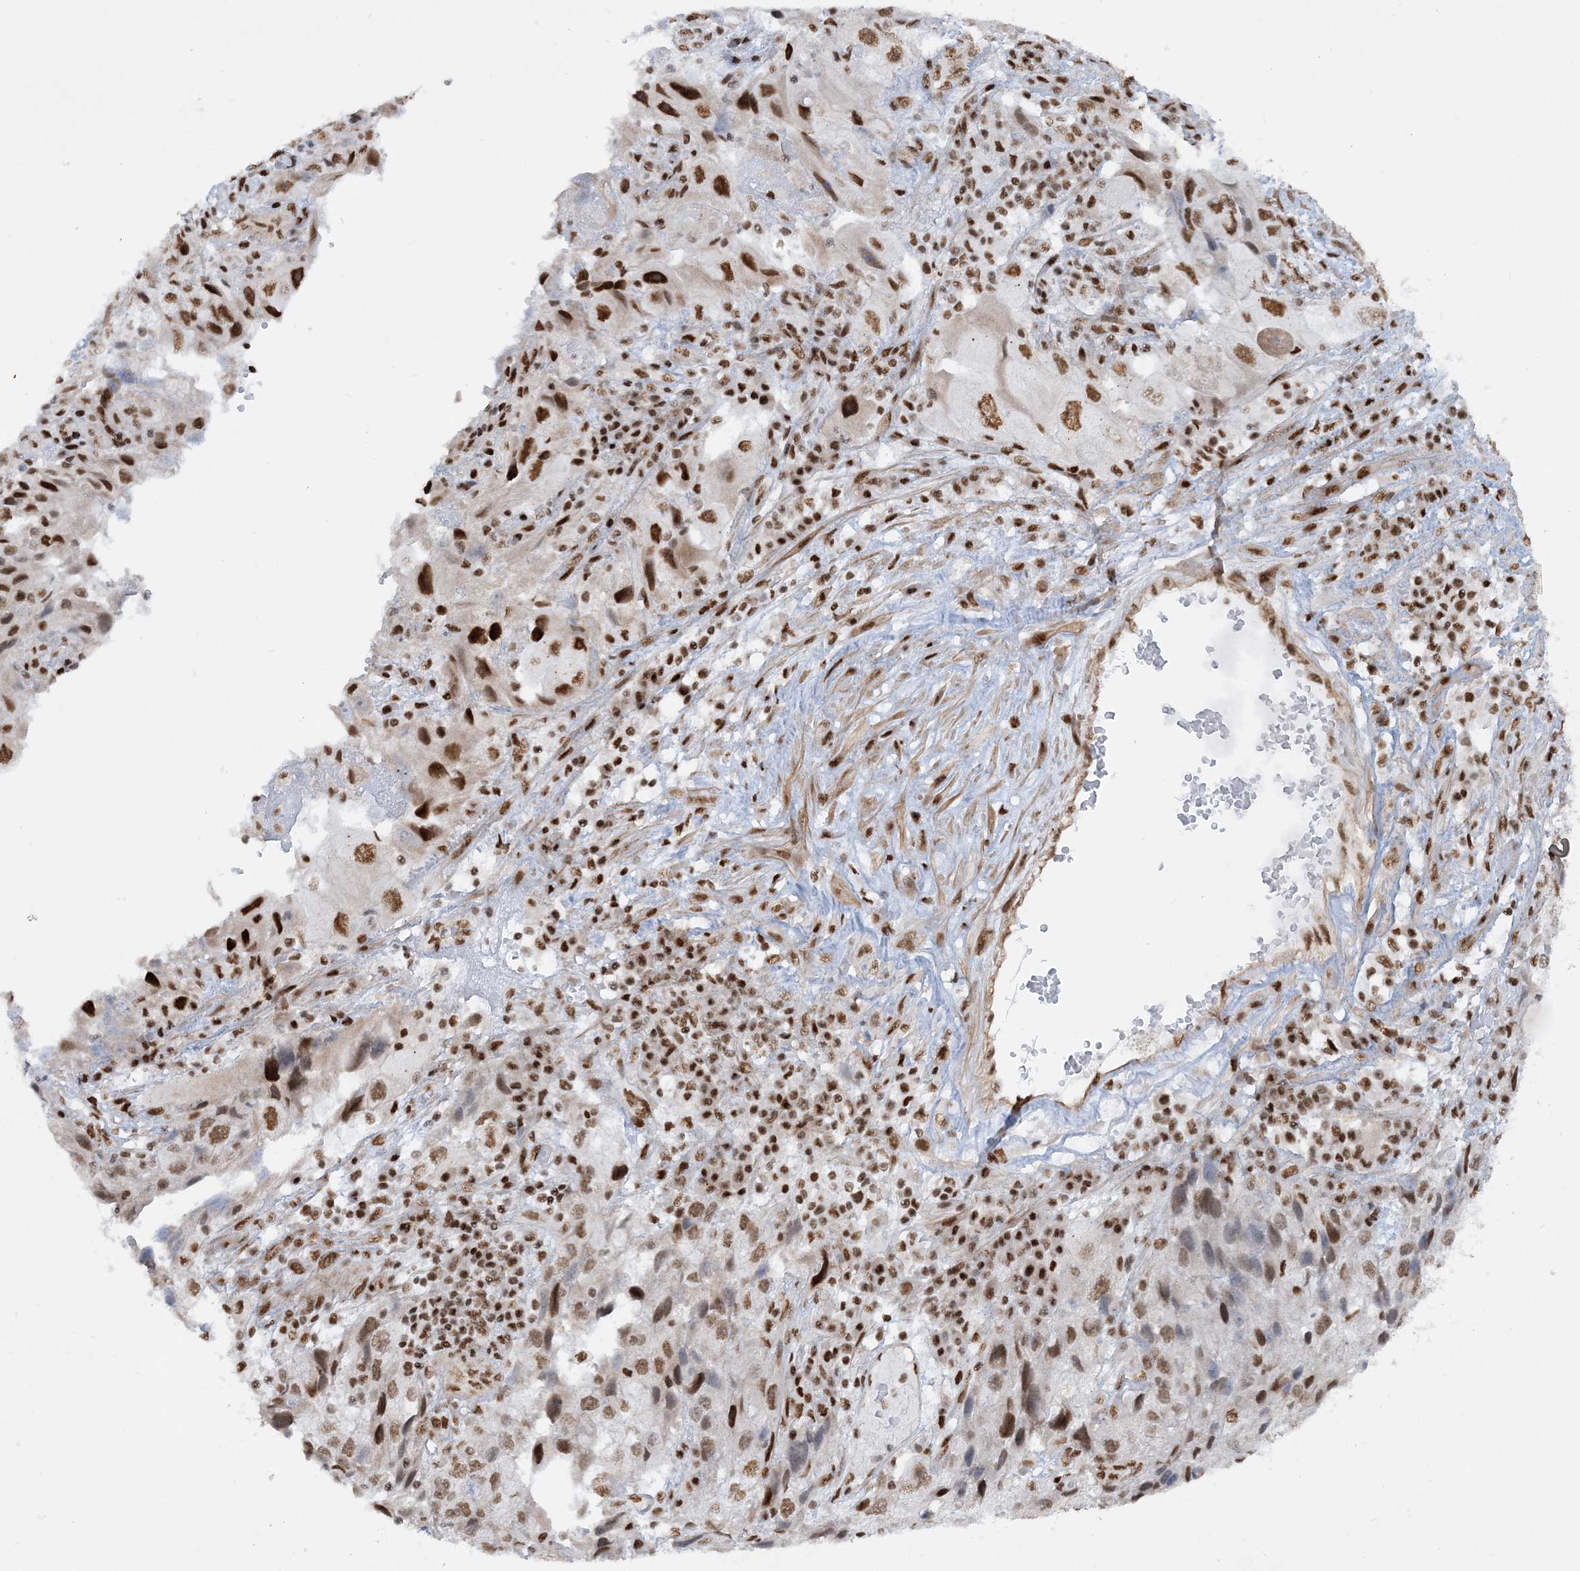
{"staining": {"intensity": "moderate", "quantity": ">75%", "location": "nuclear"}, "tissue": "endometrial cancer", "cell_type": "Tumor cells", "image_type": "cancer", "snomed": [{"axis": "morphology", "description": "Adenocarcinoma, NOS"}, {"axis": "topography", "description": "Endometrium"}], "caption": "Immunohistochemical staining of adenocarcinoma (endometrial) reveals medium levels of moderate nuclear protein staining in approximately >75% of tumor cells. (Brightfield microscopy of DAB IHC at high magnification).", "gene": "DELE1", "patient": {"sex": "female", "age": 49}}